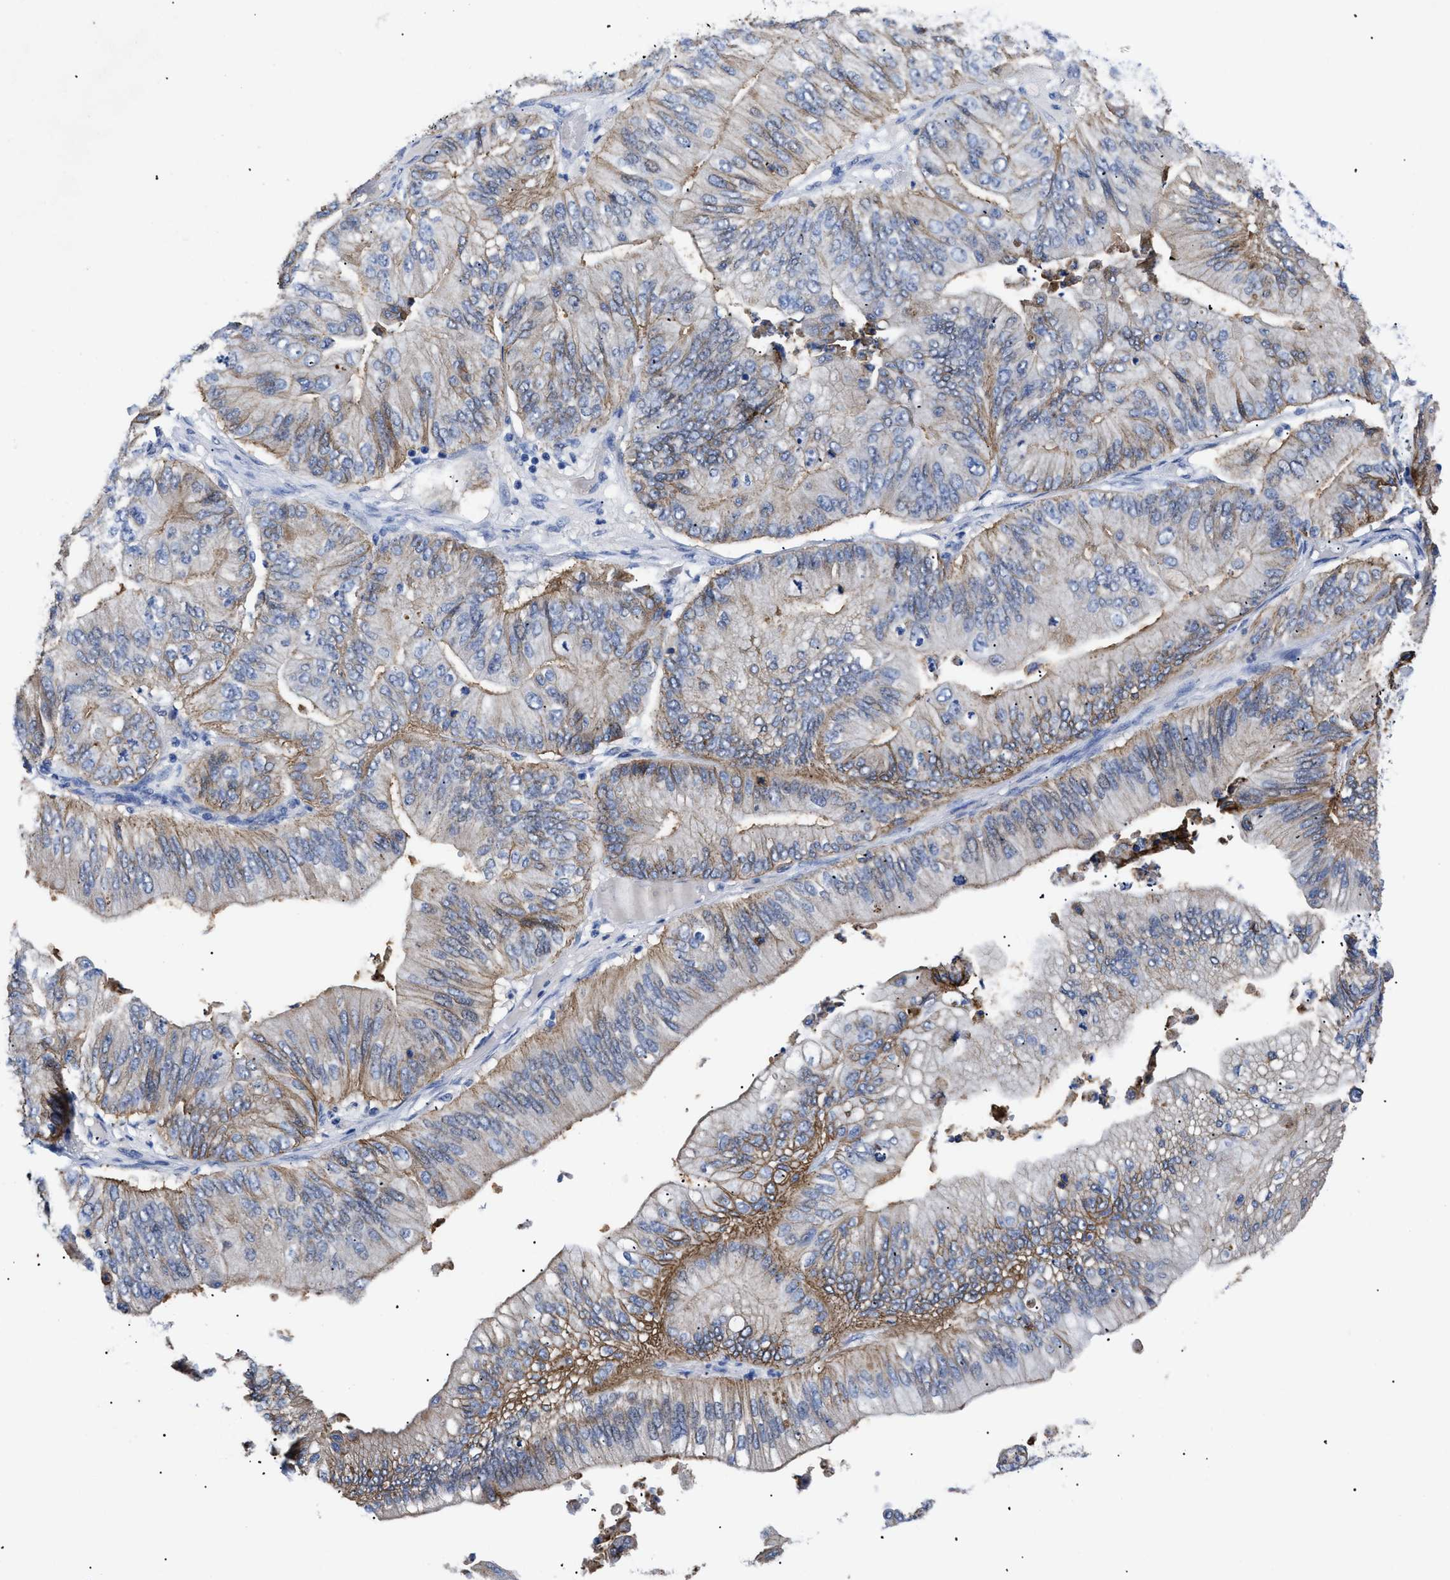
{"staining": {"intensity": "weak", "quantity": "25%-75%", "location": "cytoplasmic/membranous"}, "tissue": "ovarian cancer", "cell_type": "Tumor cells", "image_type": "cancer", "snomed": [{"axis": "morphology", "description": "Cystadenocarcinoma, mucinous, NOS"}, {"axis": "topography", "description": "Ovary"}], "caption": "Immunohistochemical staining of mucinous cystadenocarcinoma (ovarian) displays low levels of weak cytoplasmic/membranous protein expression in about 25%-75% of tumor cells.", "gene": "TMEM68", "patient": {"sex": "female", "age": 61}}